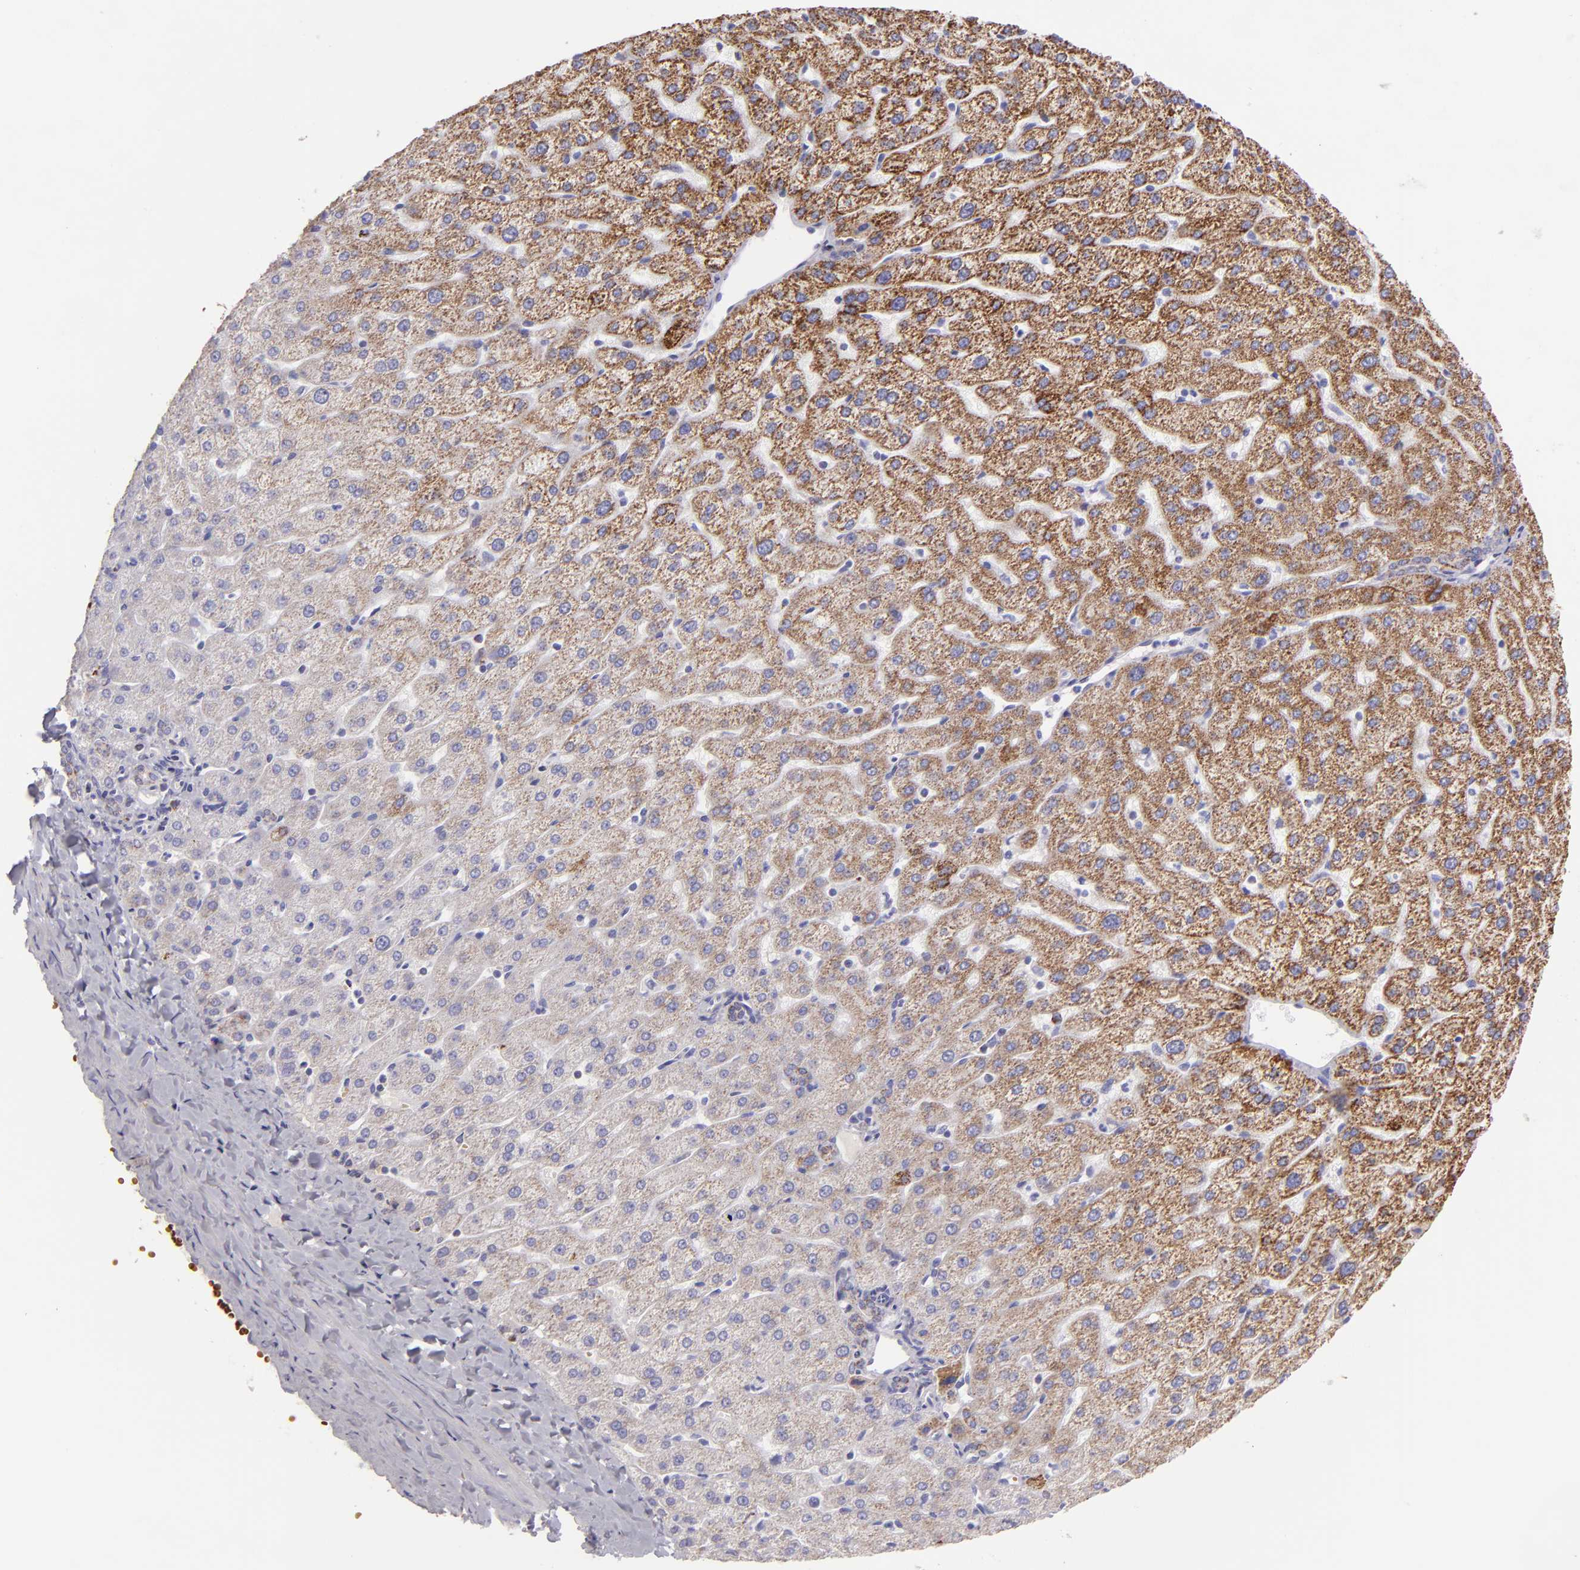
{"staining": {"intensity": "moderate", "quantity": ">75%", "location": "cytoplasmic/membranous"}, "tissue": "liver", "cell_type": "Cholangiocytes", "image_type": "normal", "snomed": [{"axis": "morphology", "description": "Normal tissue, NOS"}, {"axis": "morphology", "description": "Fibrosis, NOS"}, {"axis": "topography", "description": "Liver"}], "caption": "Cholangiocytes display medium levels of moderate cytoplasmic/membranous staining in about >75% of cells in unremarkable liver. (brown staining indicates protein expression, while blue staining denotes nuclei).", "gene": "HSPD1", "patient": {"sex": "female", "age": 29}}